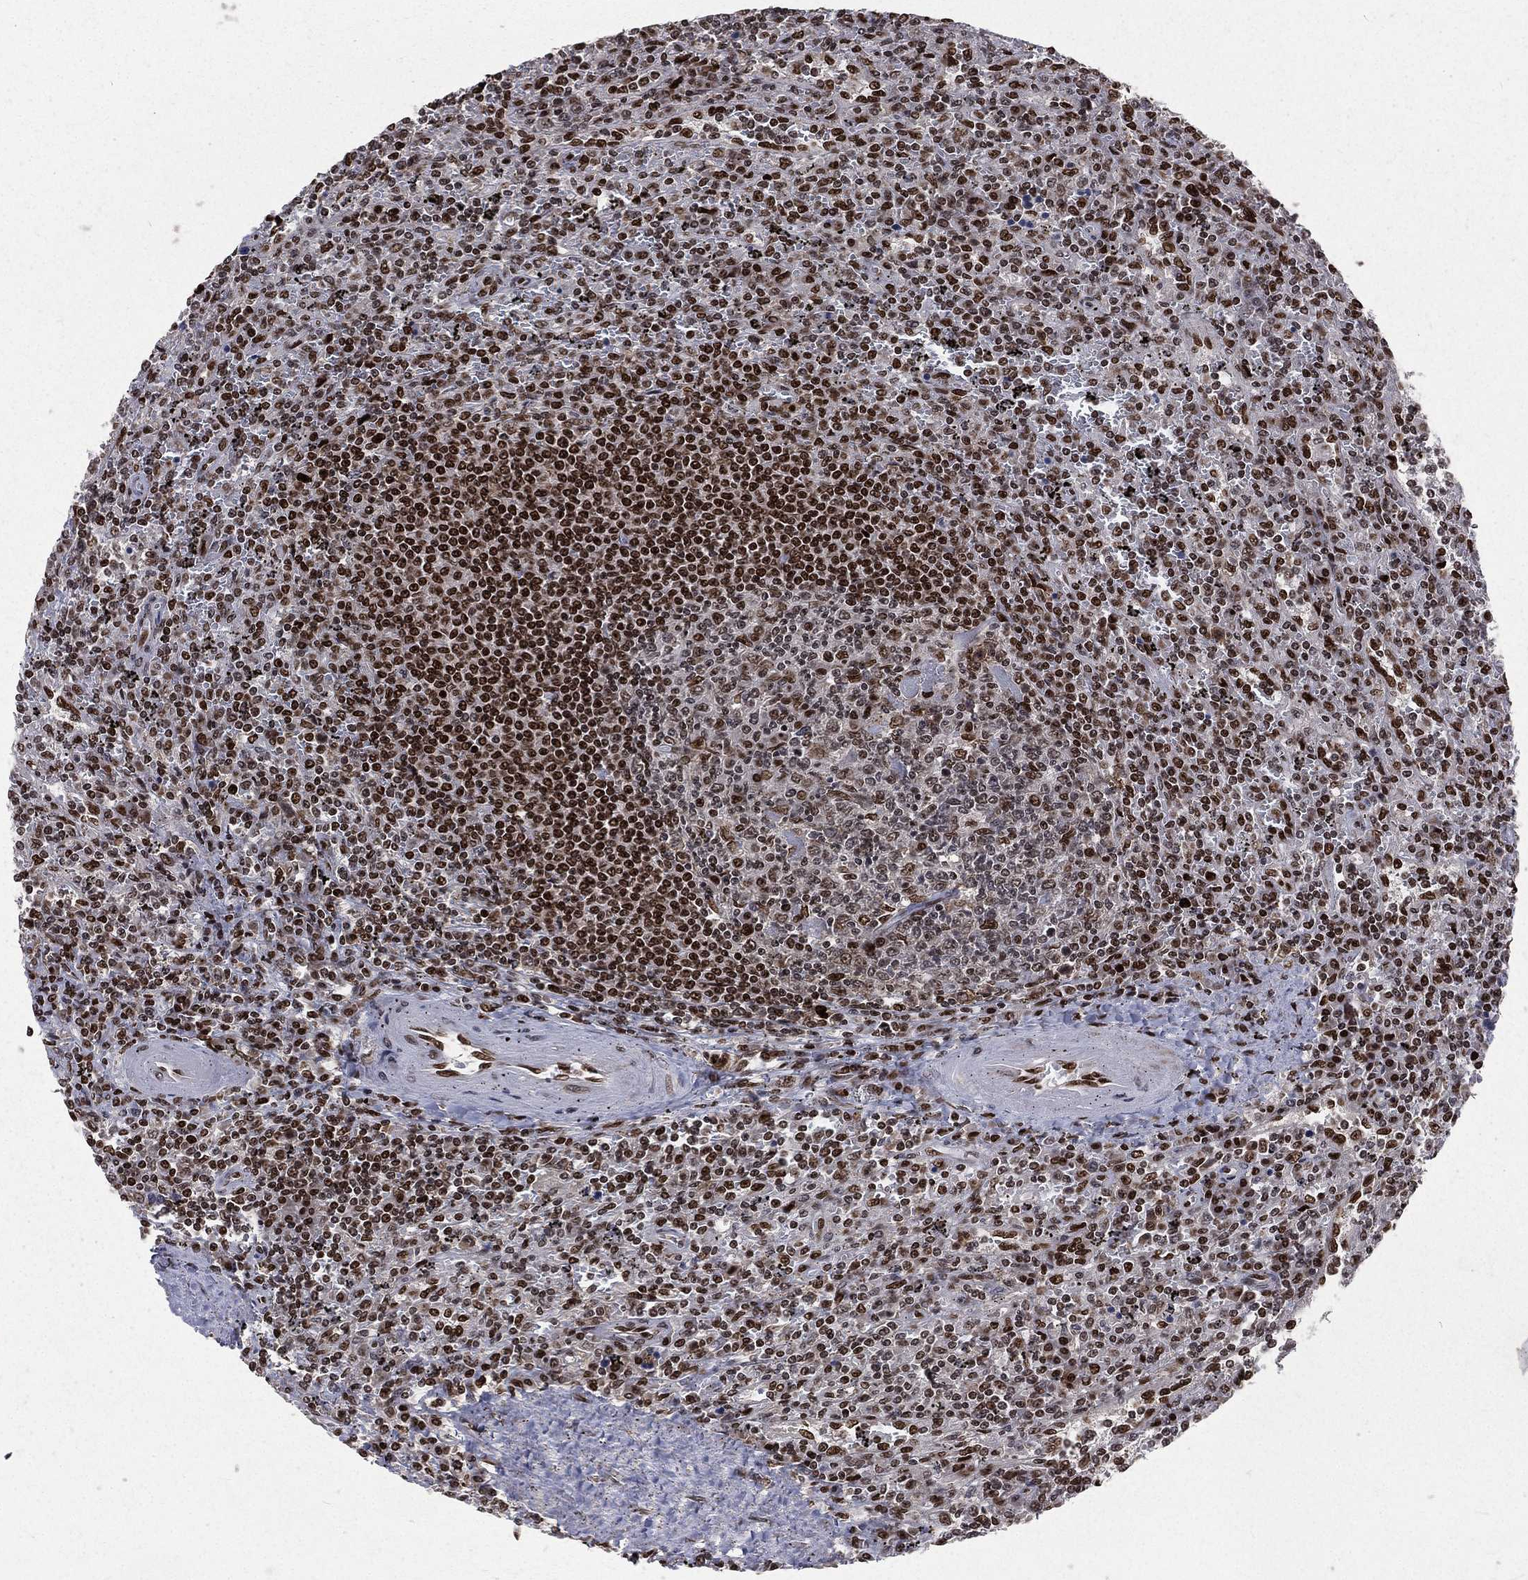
{"staining": {"intensity": "strong", "quantity": ">75%", "location": "nuclear"}, "tissue": "lymphoma", "cell_type": "Tumor cells", "image_type": "cancer", "snomed": [{"axis": "morphology", "description": "Malignant lymphoma, non-Hodgkin's type, Low grade"}, {"axis": "topography", "description": "Spleen"}], "caption": "Human low-grade malignant lymphoma, non-Hodgkin's type stained with a protein marker displays strong staining in tumor cells.", "gene": "POLB", "patient": {"sex": "male", "age": 62}}